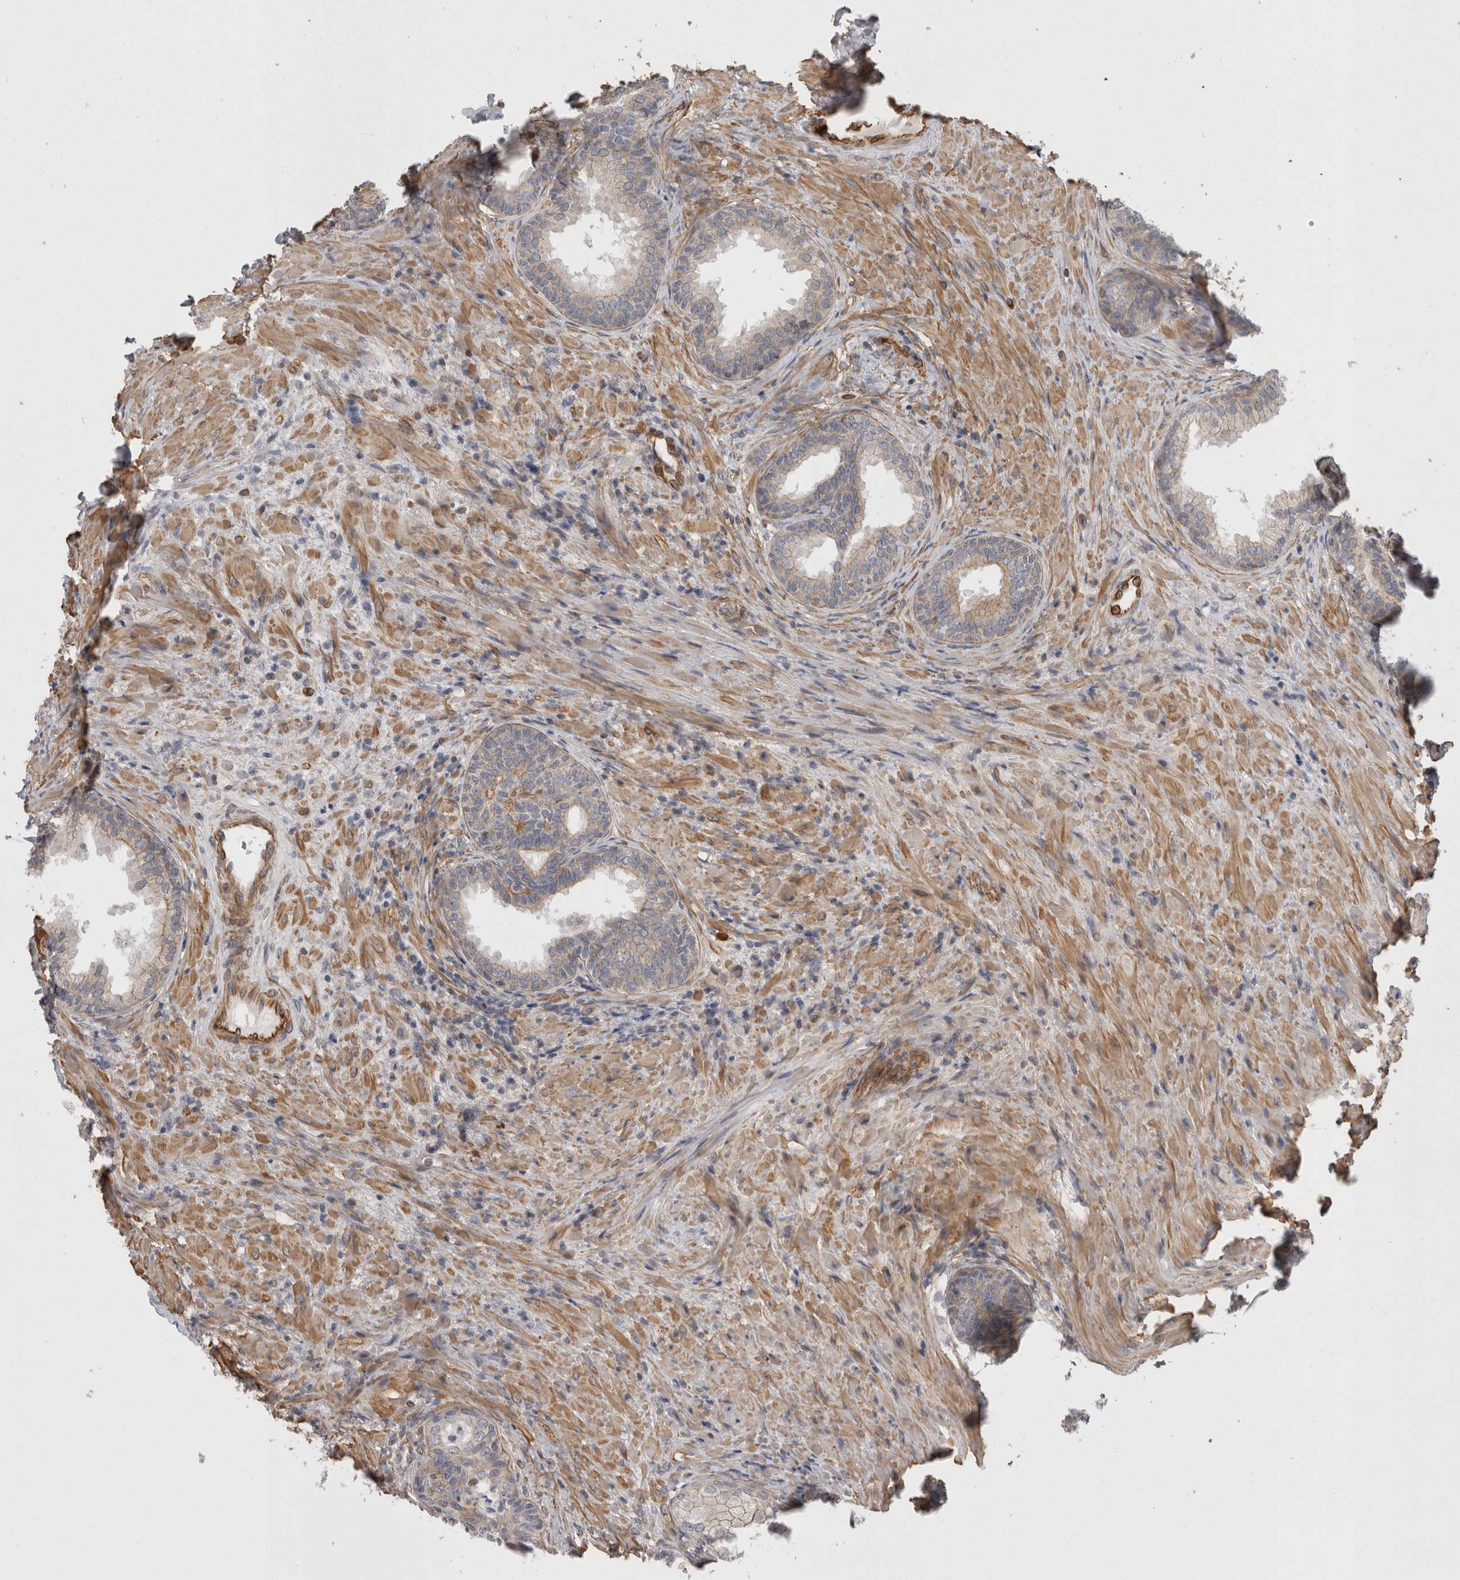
{"staining": {"intensity": "weak", "quantity": "<25%", "location": "cytoplasmic/membranous"}, "tissue": "prostate", "cell_type": "Glandular cells", "image_type": "normal", "snomed": [{"axis": "morphology", "description": "Normal tissue, NOS"}, {"axis": "topography", "description": "Prostate"}], "caption": "High magnification brightfield microscopy of unremarkable prostate stained with DAB (brown) and counterstained with hematoxylin (blue): glandular cells show no significant expression.", "gene": "RMDN1", "patient": {"sex": "male", "age": 76}}